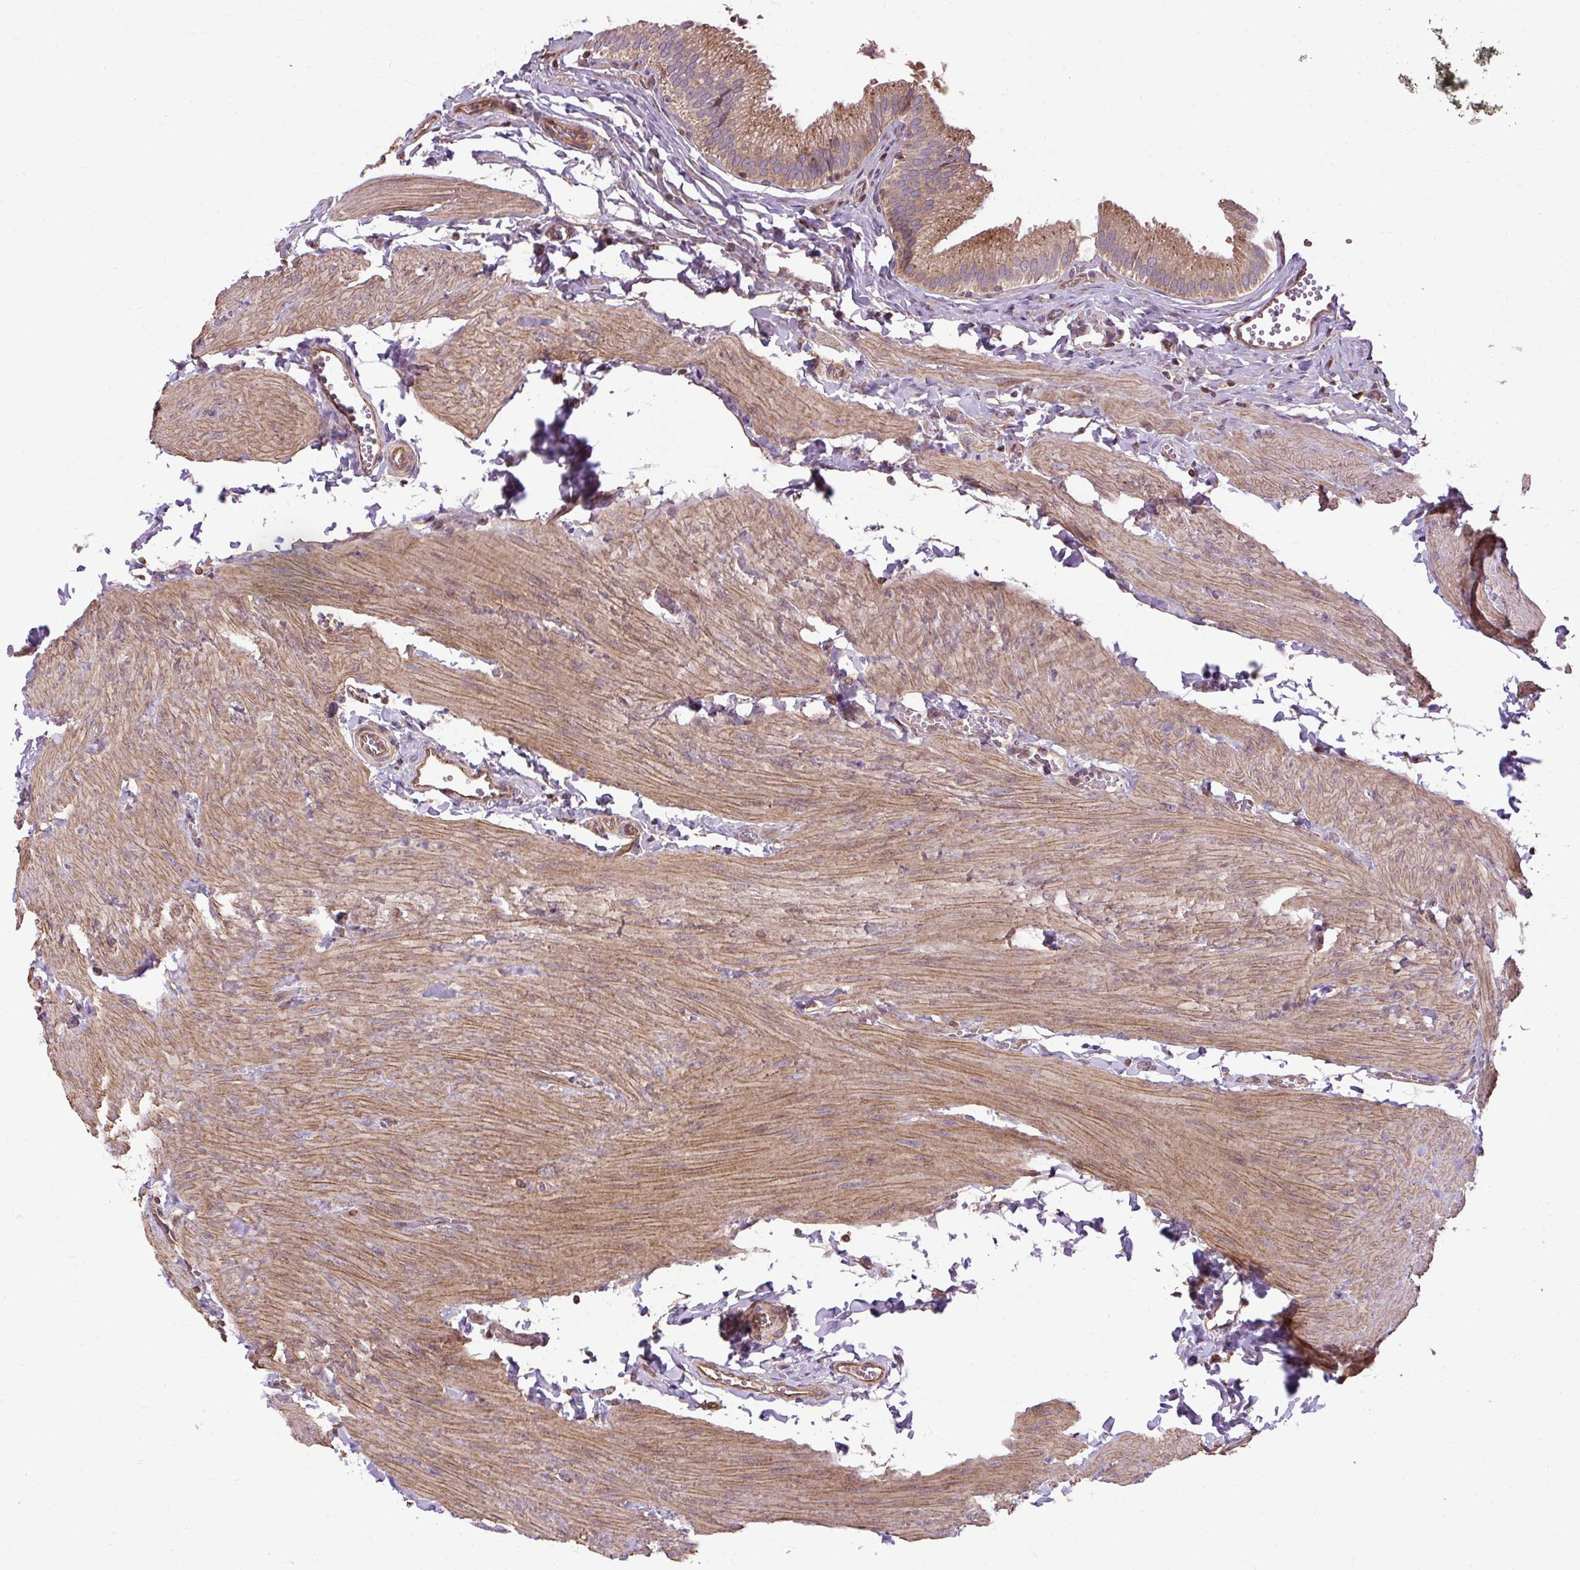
{"staining": {"intensity": "moderate", "quantity": ">75%", "location": "cytoplasmic/membranous"}, "tissue": "gallbladder", "cell_type": "Glandular cells", "image_type": "normal", "snomed": [{"axis": "morphology", "description": "Normal tissue, NOS"}, {"axis": "topography", "description": "Gallbladder"}, {"axis": "topography", "description": "Peripheral nerve tissue"}], "caption": "Immunohistochemistry (IHC) staining of benign gallbladder, which reveals medium levels of moderate cytoplasmic/membranous positivity in approximately >75% of glandular cells indicating moderate cytoplasmic/membranous protein staining. The staining was performed using DAB (brown) for protein detection and nuclei were counterstained in hematoxylin (blue).", "gene": "FLRT1", "patient": {"sex": "male", "age": 17}}